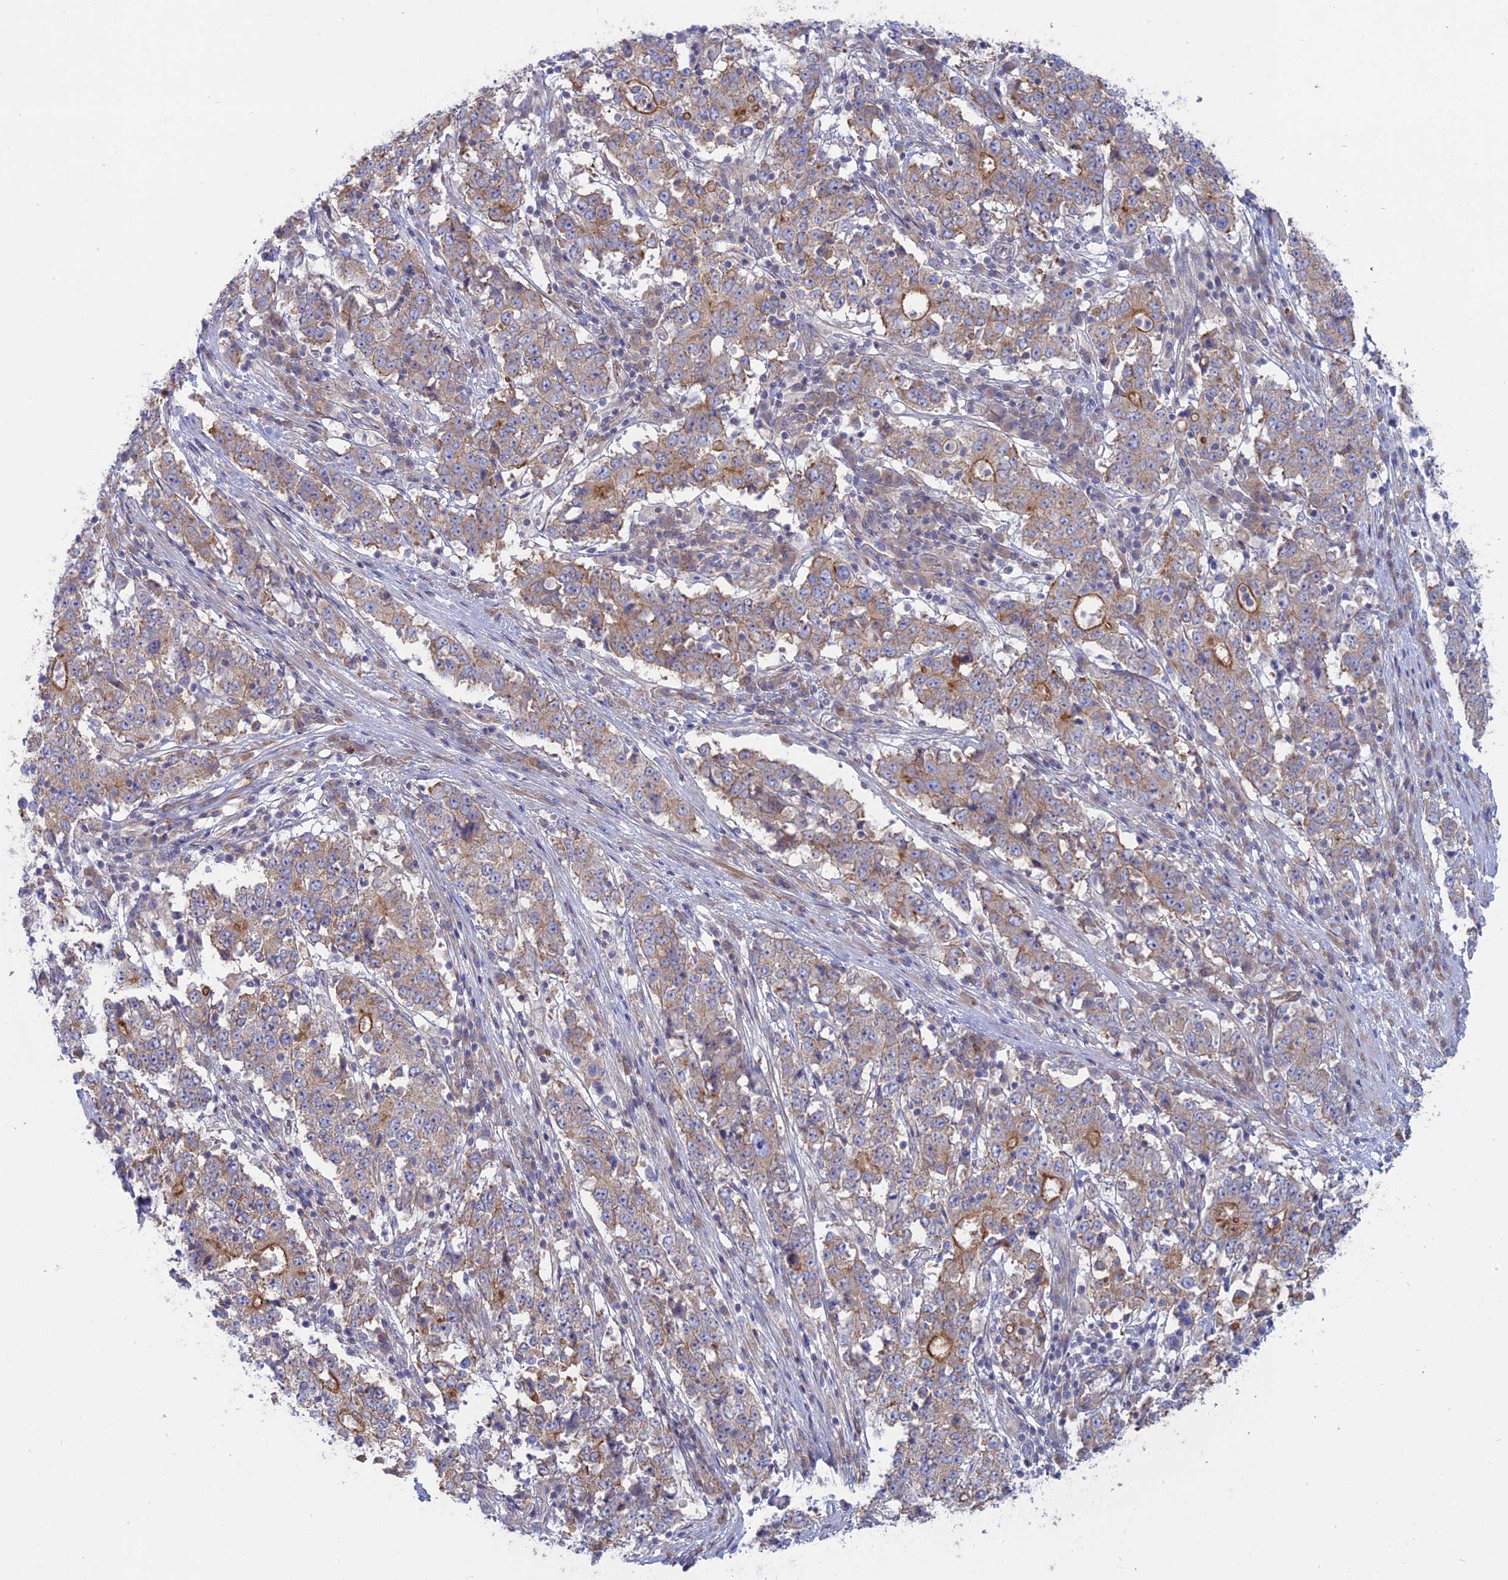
{"staining": {"intensity": "moderate", "quantity": "25%-75%", "location": "cytoplasmic/membranous"}, "tissue": "stomach cancer", "cell_type": "Tumor cells", "image_type": "cancer", "snomed": [{"axis": "morphology", "description": "Adenocarcinoma, NOS"}, {"axis": "topography", "description": "Stomach"}], "caption": "Protein analysis of stomach cancer (adenocarcinoma) tissue demonstrates moderate cytoplasmic/membranous staining in approximately 25%-75% of tumor cells. (DAB (3,3'-diaminobenzidine) = brown stain, brightfield microscopy at high magnification).", "gene": "MYO5B", "patient": {"sex": "male", "age": 59}}